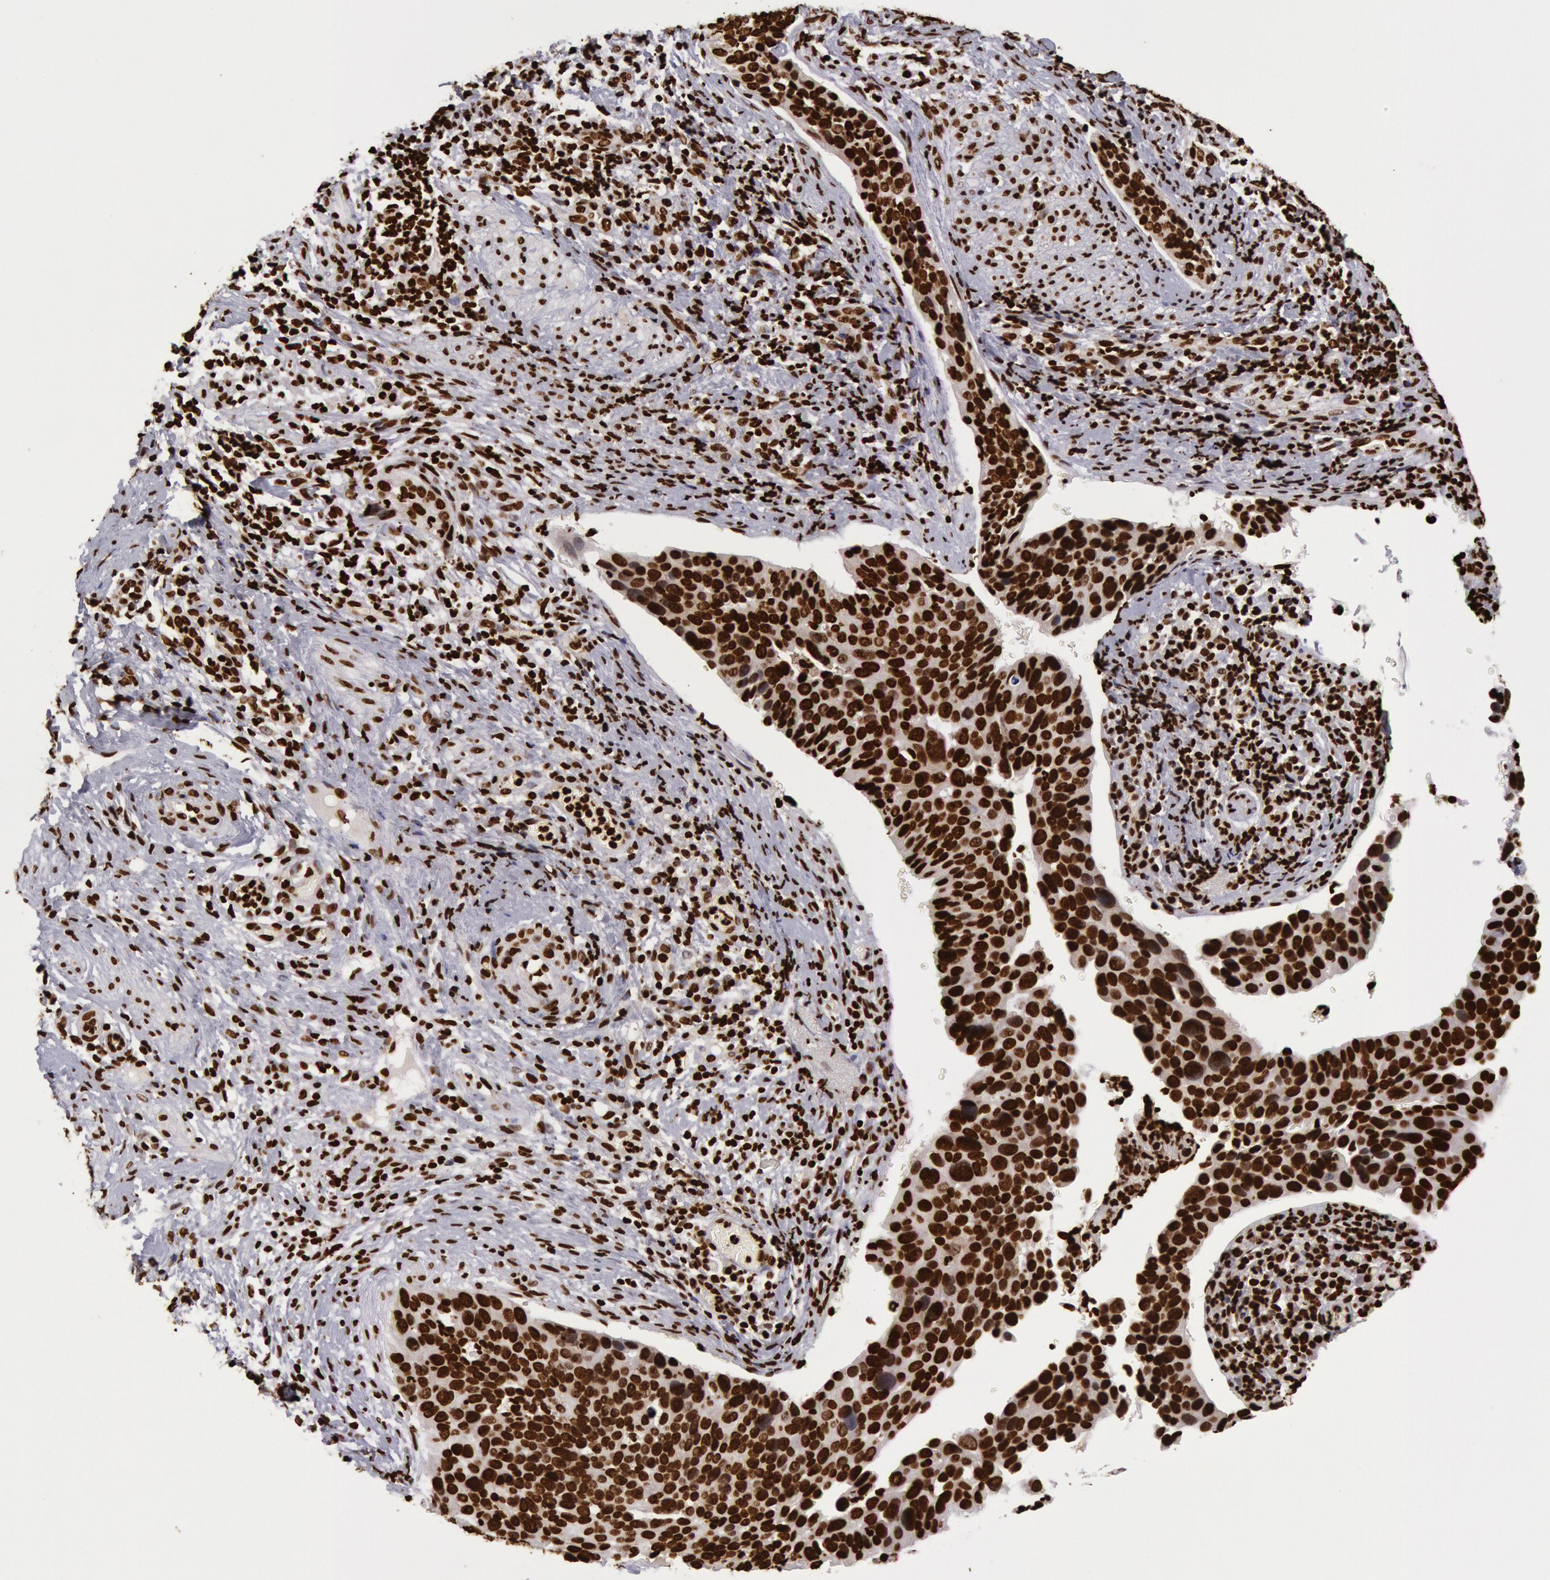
{"staining": {"intensity": "strong", "quantity": ">75%", "location": "nuclear"}, "tissue": "cervical cancer", "cell_type": "Tumor cells", "image_type": "cancer", "snomed": [{"axis": "morphology", "description": "Squamous cell carcinoma, NOS"}, {"axis": "topography", "description": "Cervix"}], "caption": "The histopathology image shows a brown stain indicating the presence of a protein in the nuclear of tumor cells in cervical squamous cell carcinoma.", "gene": "H3-4", "patient": {"sex": "female", "age": 31}}